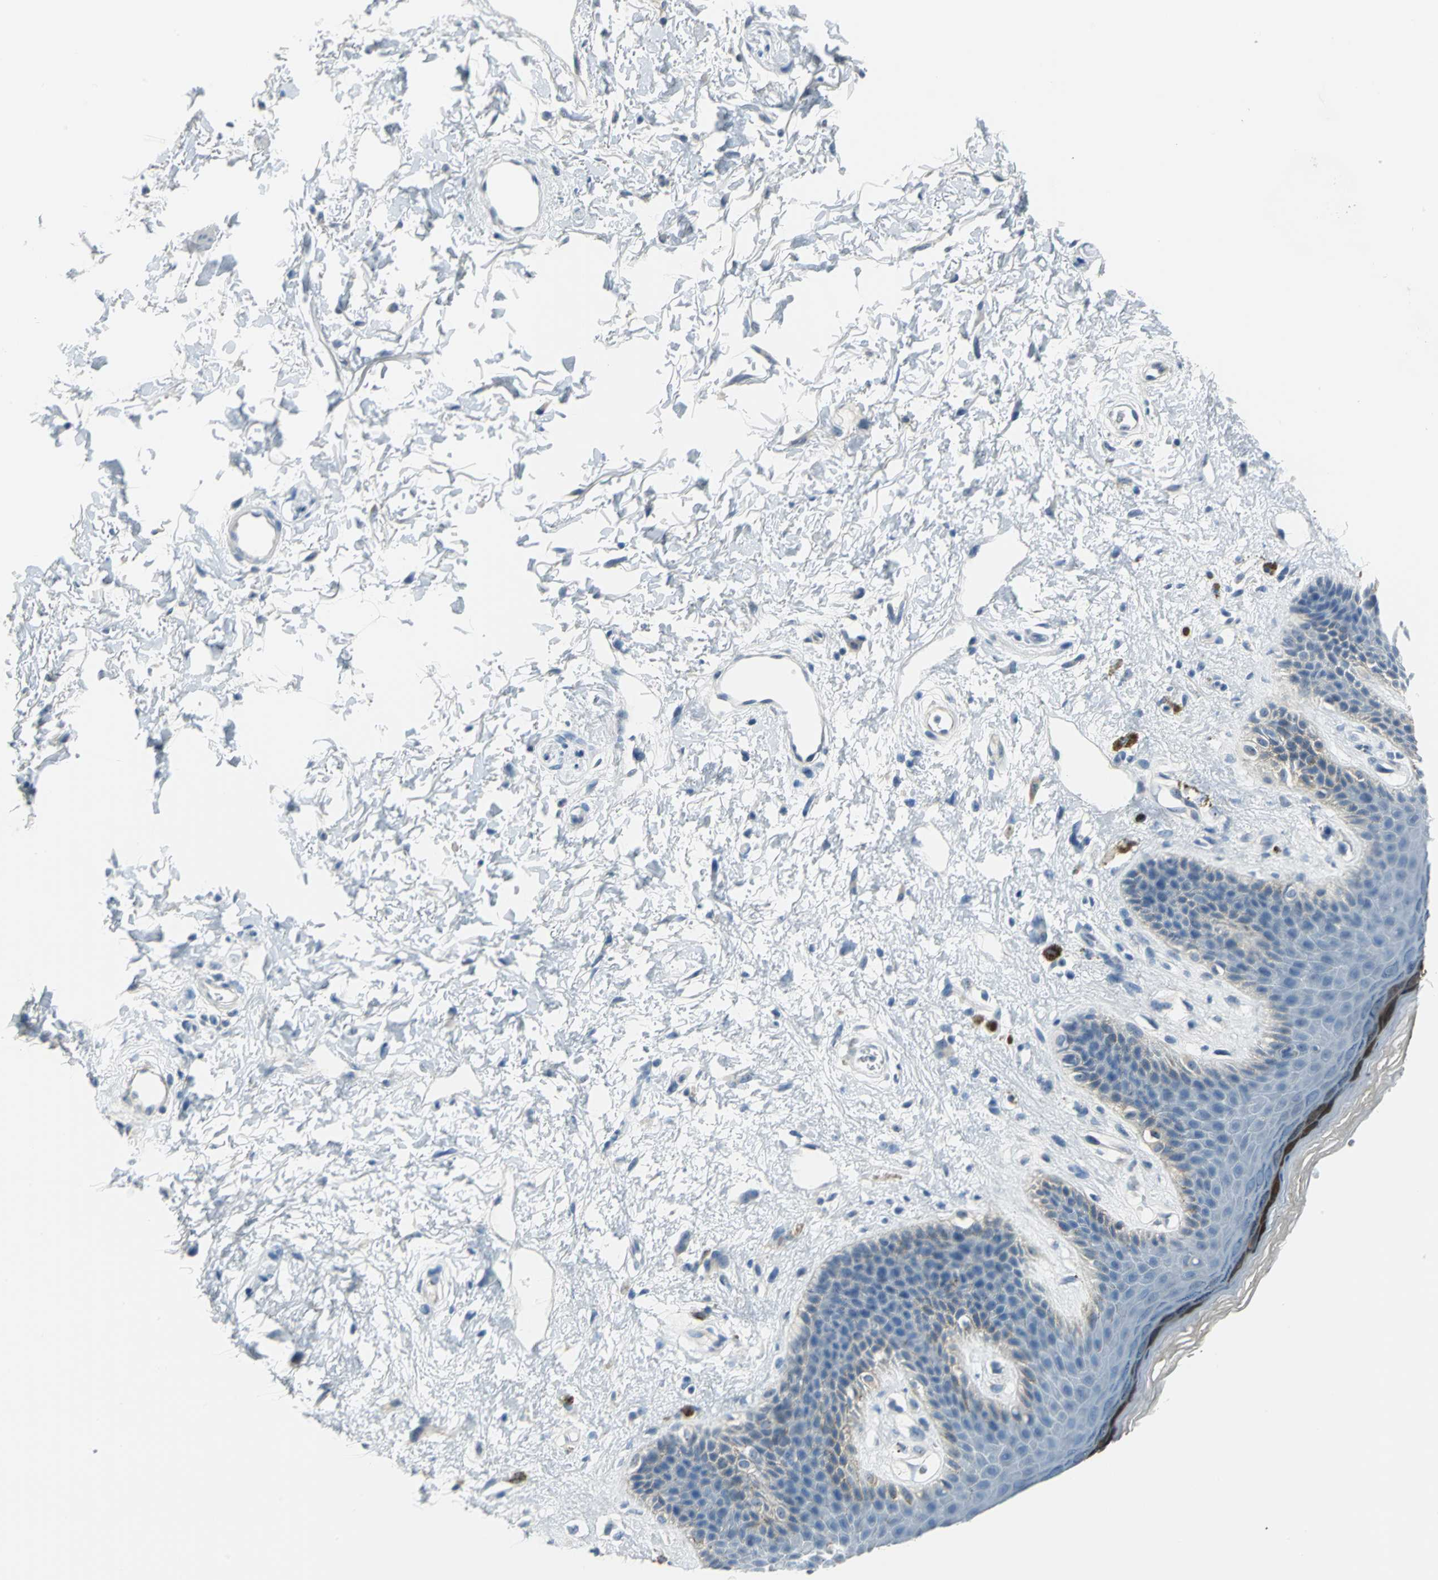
{"staining": {"intensity": "strong", "quantity": "<25%", "location": "cytoplasmic/membranous"}, "tissue": "skin", "cell_type": "Epidermal cells", "image_type": "normal", "snomed": [{"axis": "morphology", "description": "Normal tissue, NOS"}, {"axis": "topography", "description": "Anal"}], "caption": "Benign skin reveals strong cytoplasmic/membranous staining in about <25% of epidermal cells, visualized by immunohistochemistry. The staining was performed using DAB (3,3'-diaminobenzidine), with brown indicating positive protein expression. Nuclei are stained blue with hematoxylin.", "gene": "MUC4", "patient": {"sex": "female", "age": 46}}